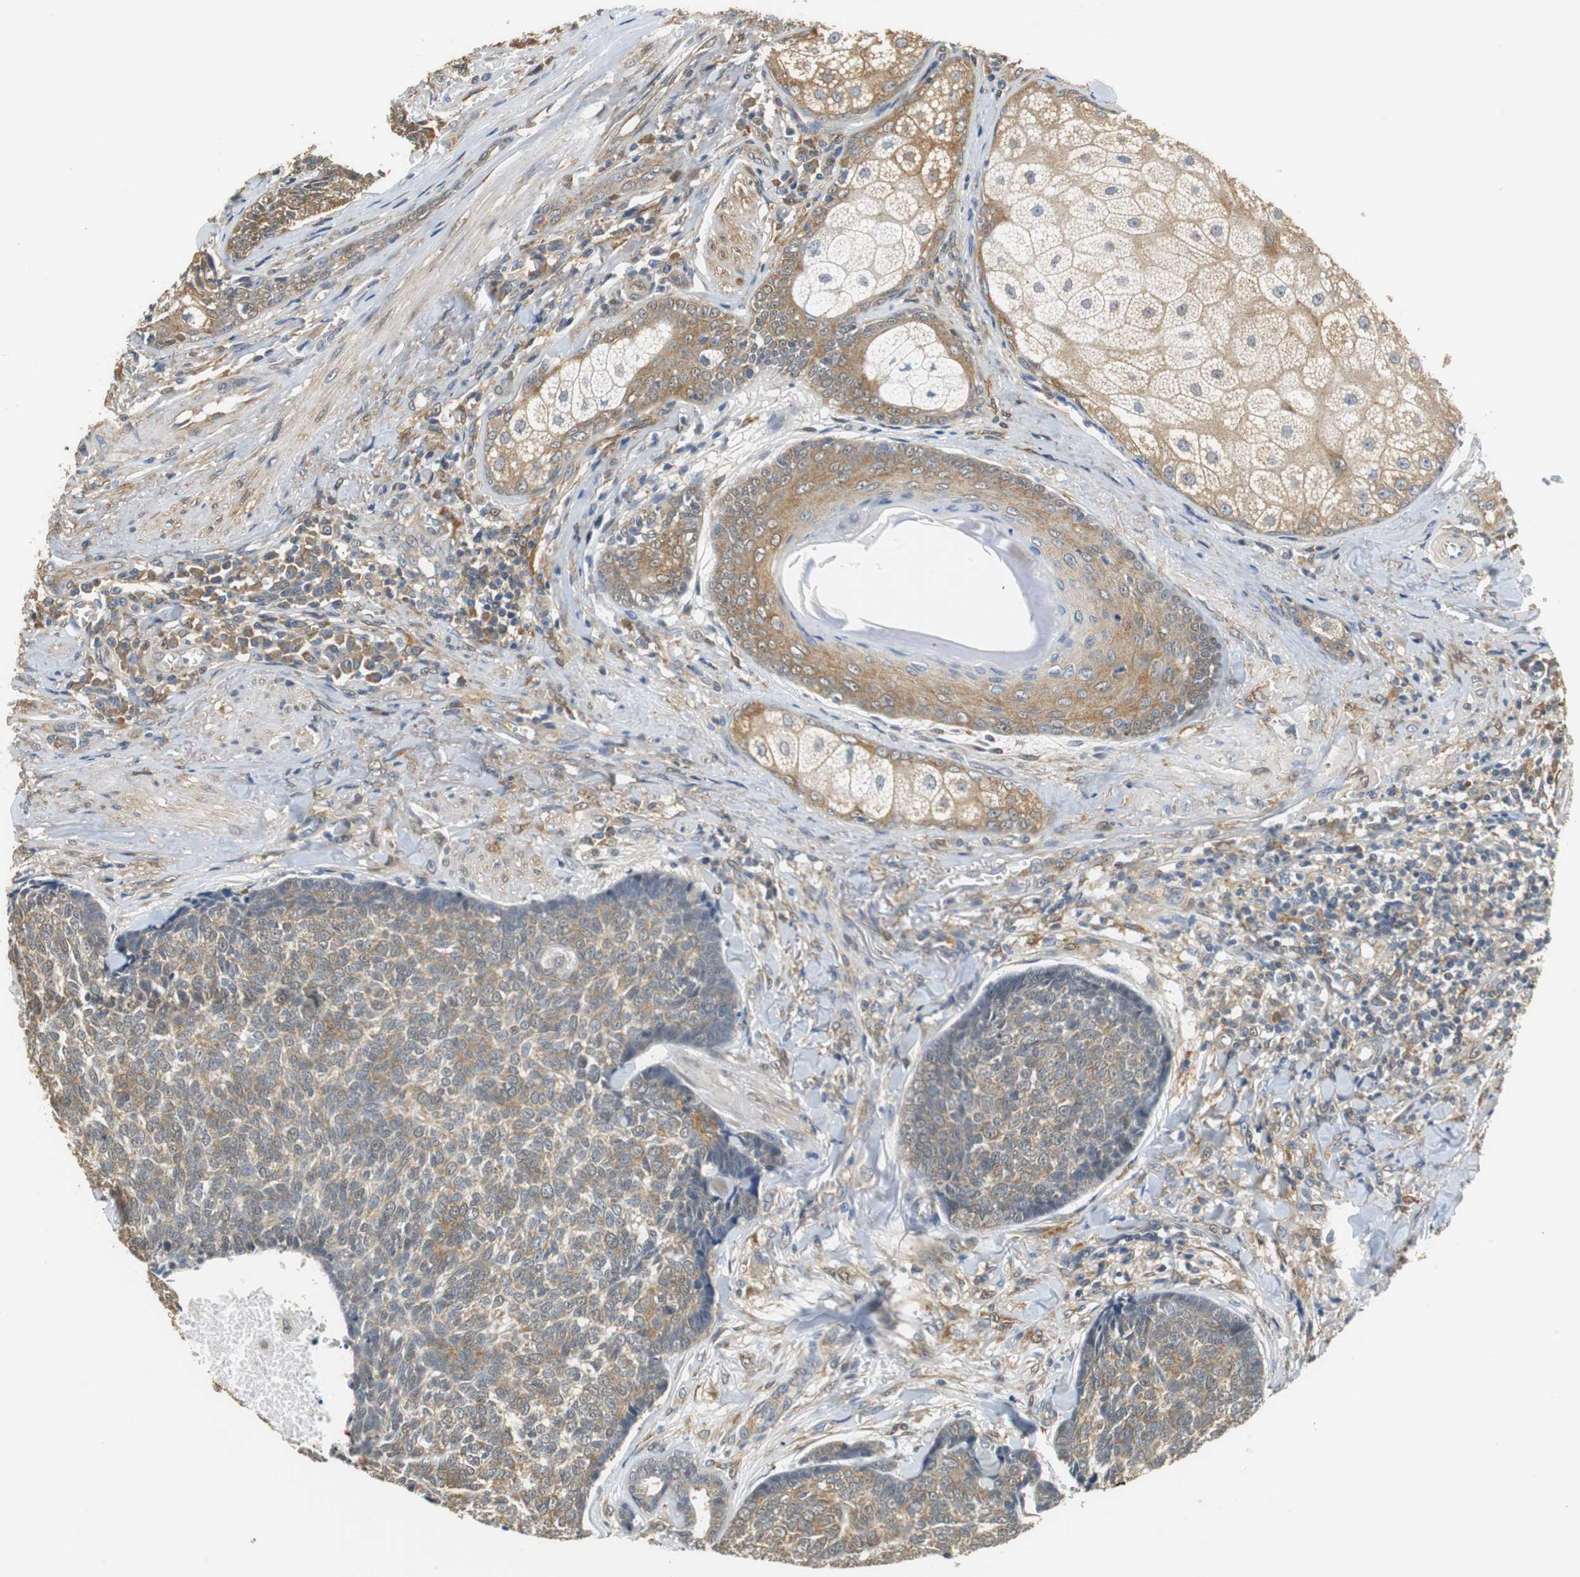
{"staining": {"intensity": "moderate", "quantity": ">75%", "location": "cytoplasmic/membranous"}, "tissue": "skin cancer", "cell_type": "Tumor cells", "image_type": "cancer", "snomed": [{"axis": "morphology", "description": "Basal cell carcinoma"}, {"axis": "topography", "description": "Skin"}], "caption": "Immunohistochemistry image of human skin cancer stained for a protein (brown), which demonstrates medium levels of moderate cytoplasmic/membranous expression in approximately >75% of tumor cells.", "gene": "UBQLN2", "patient": {"sex": "male", "age": 84}}